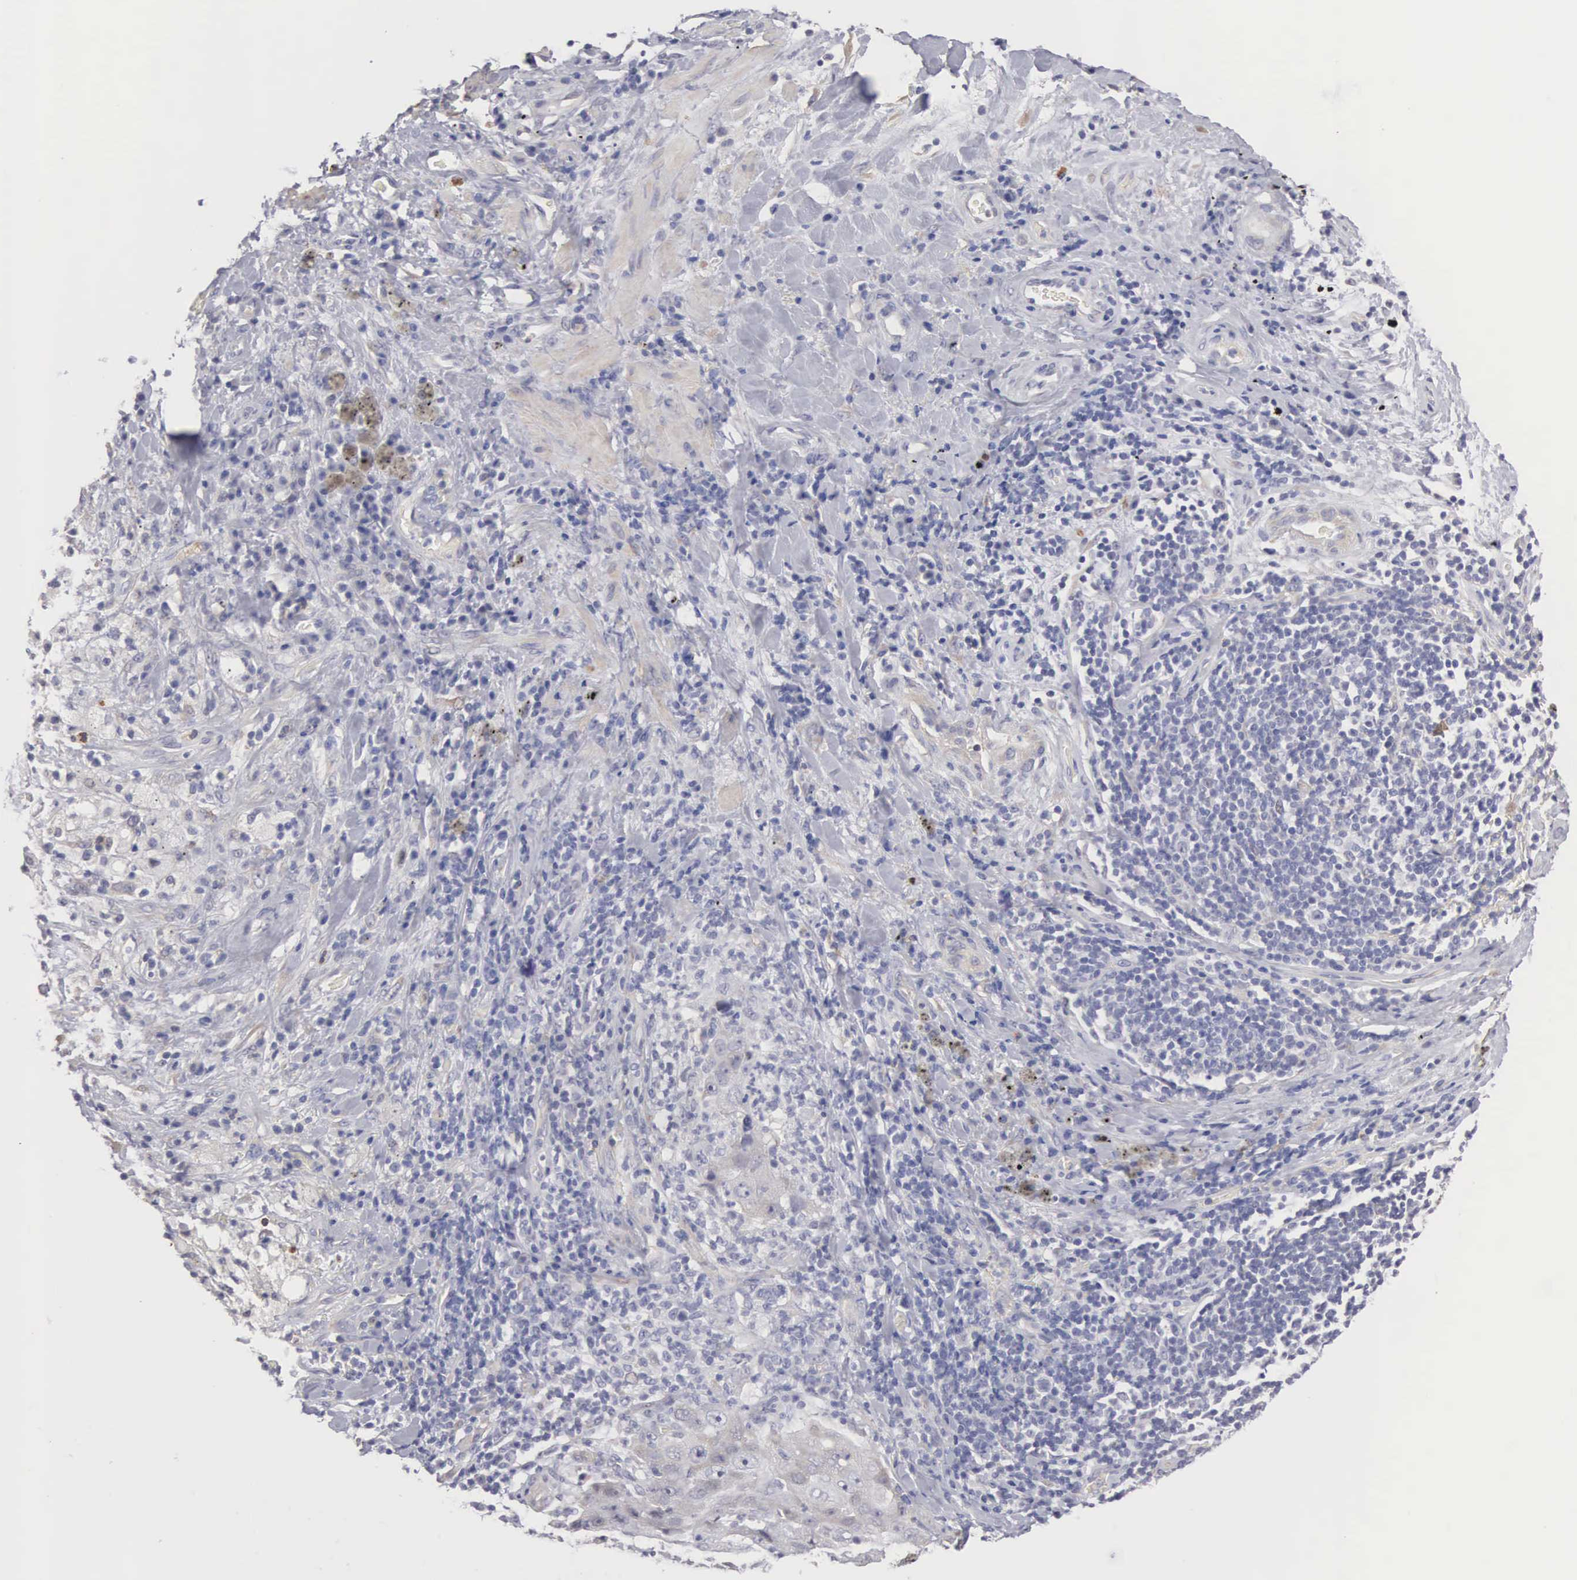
{"staining": {"intensity": "negative", "quantity": "none", "location": "none"}, "tissue": "lung cancer", "cell_type": "Tumor cells", "image_type": "cancer", "snomed": [{"axis": "morphology", "description": "Squamous cell carcinoma, NOS"}, {"axis": "topography", "description": "Lung"}], "caption": "Tumor cells are negative for brown protein staining in squamous cell carcinoma (lung). (DAB immunohistochemistry (IHC) visualized using brightfield microscopy, high magnification).", "gene": "ELFN2", "patient": {"sex": "male", "age": 64}}